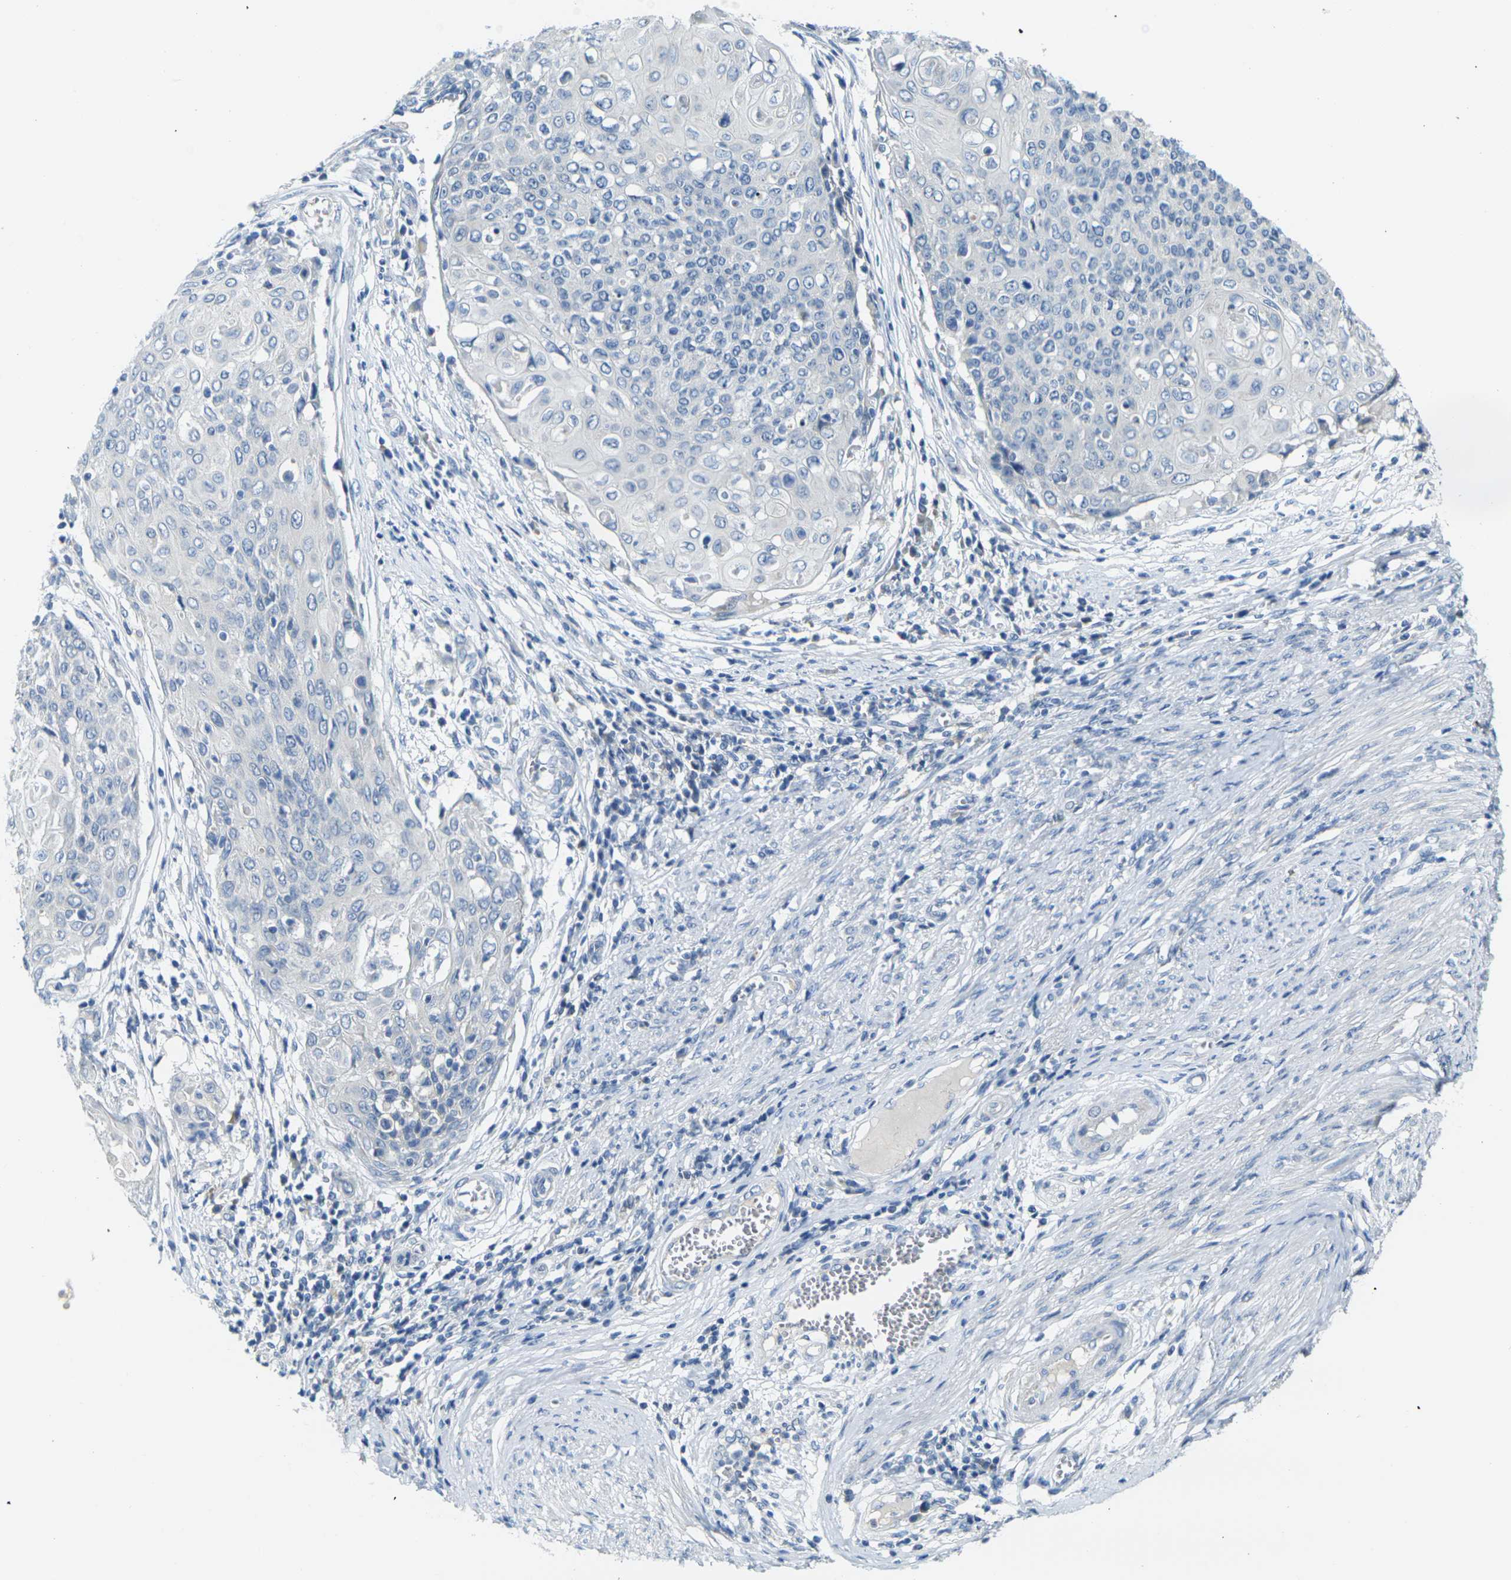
{"staining": {"intensity": "negative", "quantity": "none", "location": "none"}, "tissue": "cervical cancer", "cell_type": "Tumor cells", "image_type": "cancer", "snomed": [{"axis": "morphology", "description": "Squamous cell carcinoma, NOS"}, {"axis": "topography", "description": "Cervix"}], "caption": "DAB (3,3'-diaminobenzidine) immunohistochemical staining of human squamous cell carcinoma (cervical) demonstrates no significant expression in tumor cells.", "gene": "SHISAL2B", "patient": {"sex": "female", "age": 39}}